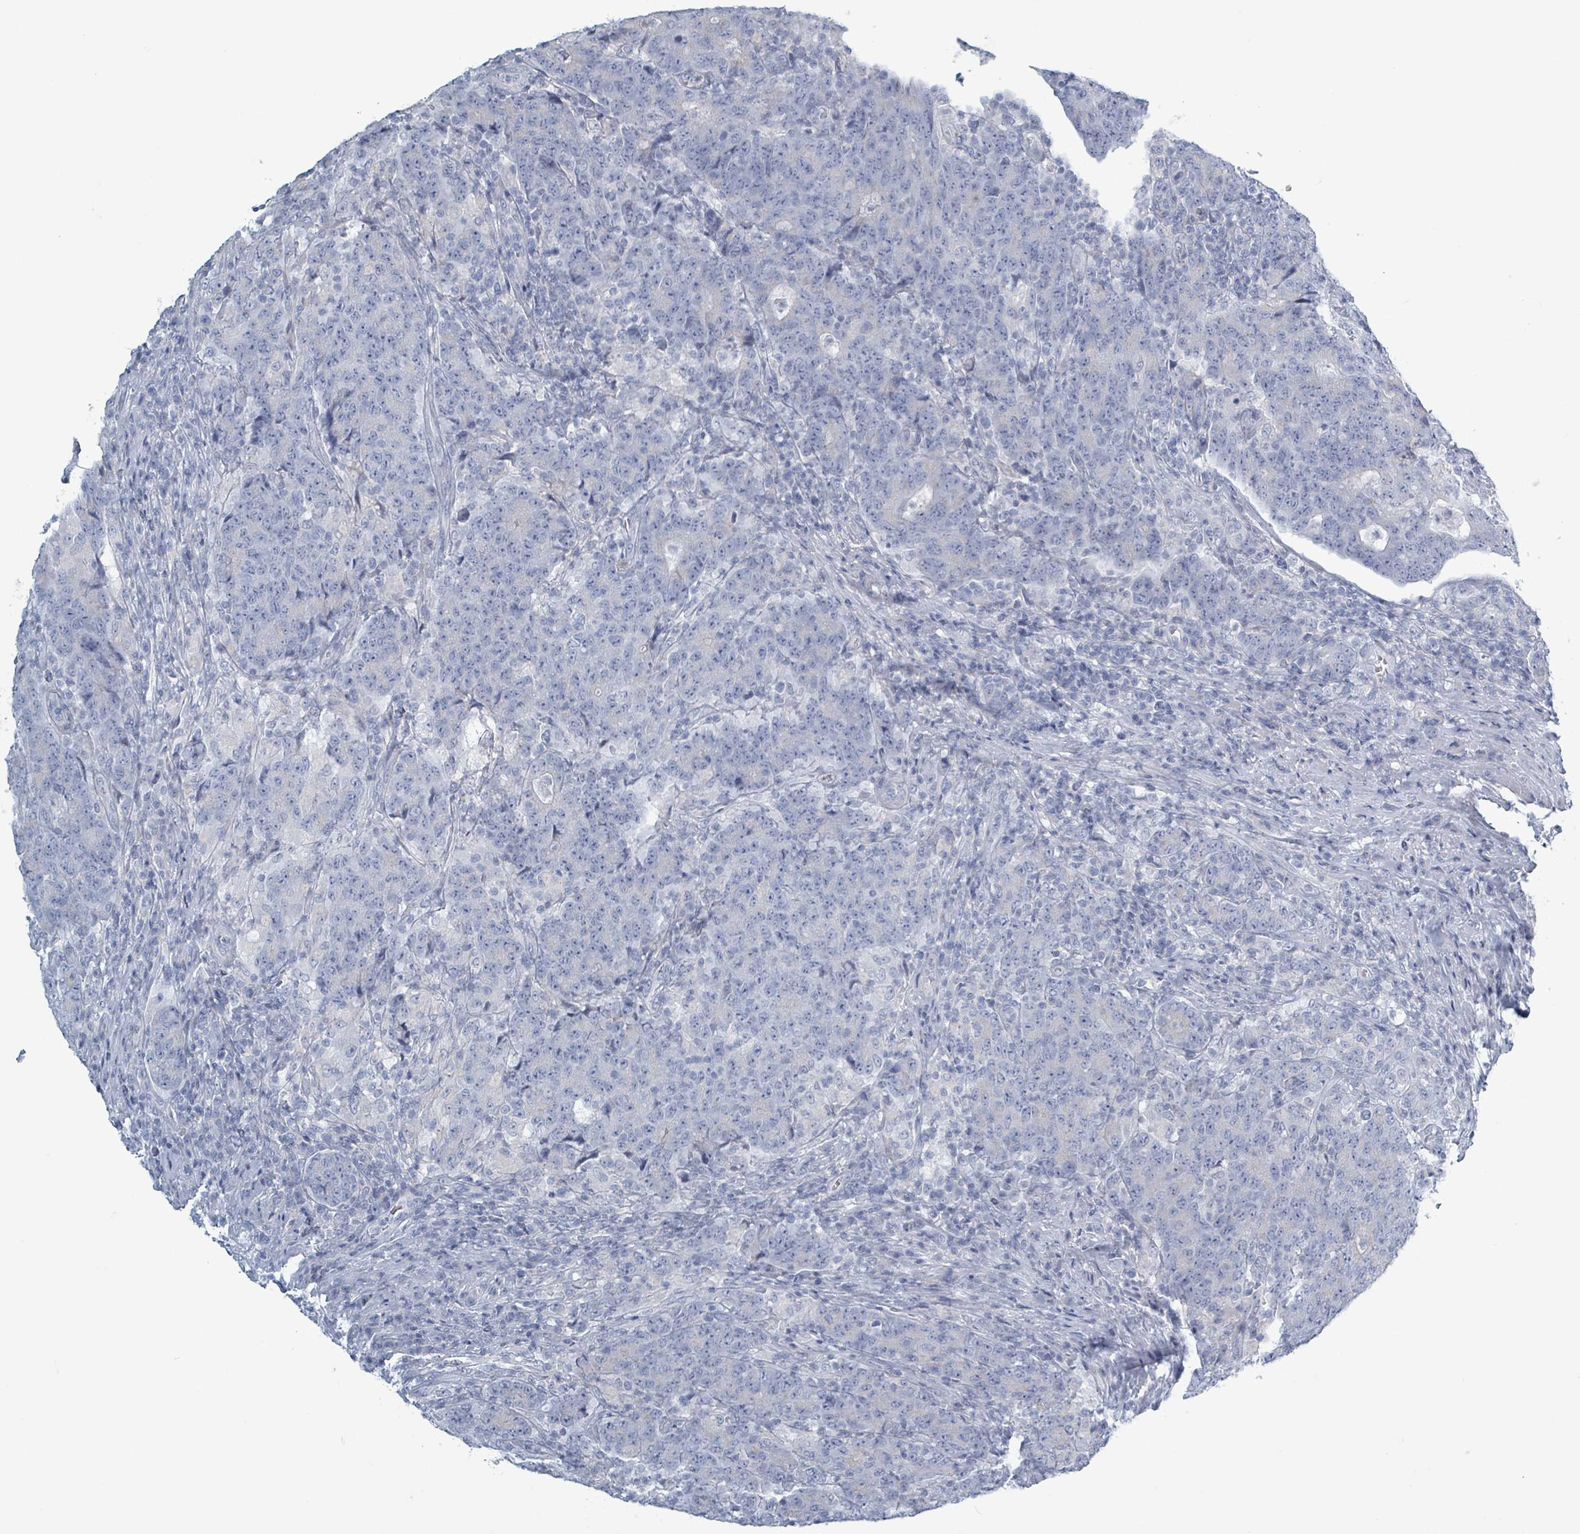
{"staining": {"intensity": "negative", "quantity": "none", "location": "none"}, "tissue": "colorectal cancer", "cell_type": "Tumor cells", "image_type": "cancer", "snomed": [{"axis": "morphology", "description": "Adenocarcinoma, NOS"}, {"axis": "topography", "description": "Colon"}], "caption": "IHC micrograph of colorectal cancer (adenocarcinoma) stained for a protein (brown), which exhibits no positivity in tumor cells.", "gene": "HEATR5A", "patient": {"sex": "female", "age": 75}}